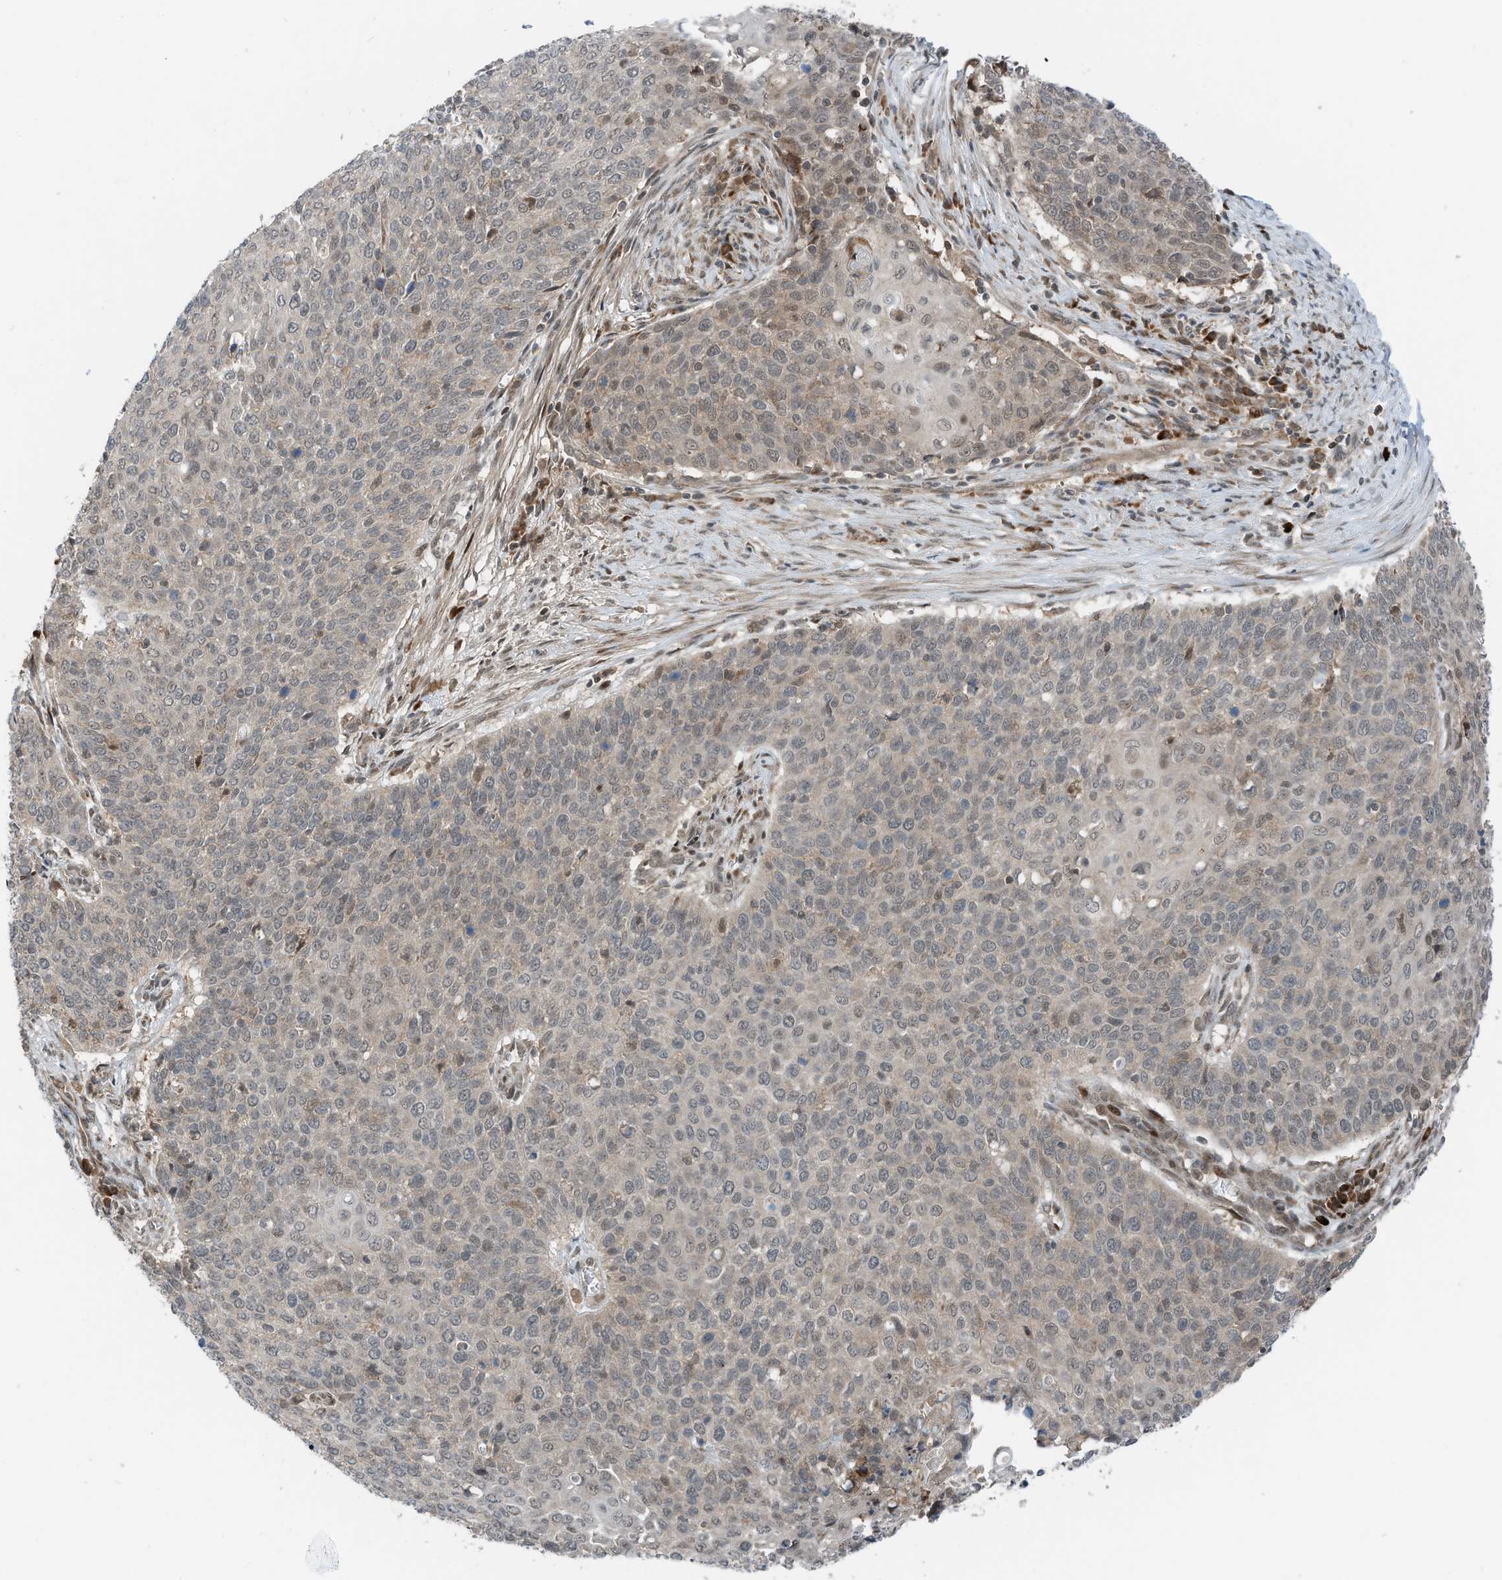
{"staining": {"intensity": "weak", "quantity": "25%-75%", "location": "nuclear"}, "tissue": "cervical cancer", "cell_type": "Tumor cells", "image_type": "cancer", "snomed": [{"axis": "morphology", "description": "Squamous cell carcinoma, NOS"}, {"axis": "topography", "description": "Cervix"}], "caption": "Cervical cancer (squamous cell carcinoma) was stained to show a protein in brown. There is low levels of weak nuclear expression in approximately 25%-75% of tumor cells. (IHC, brightfield microscopy, high magnification).", "gene": "RMND1", "patient": {"sex": "female", "age": 39}}